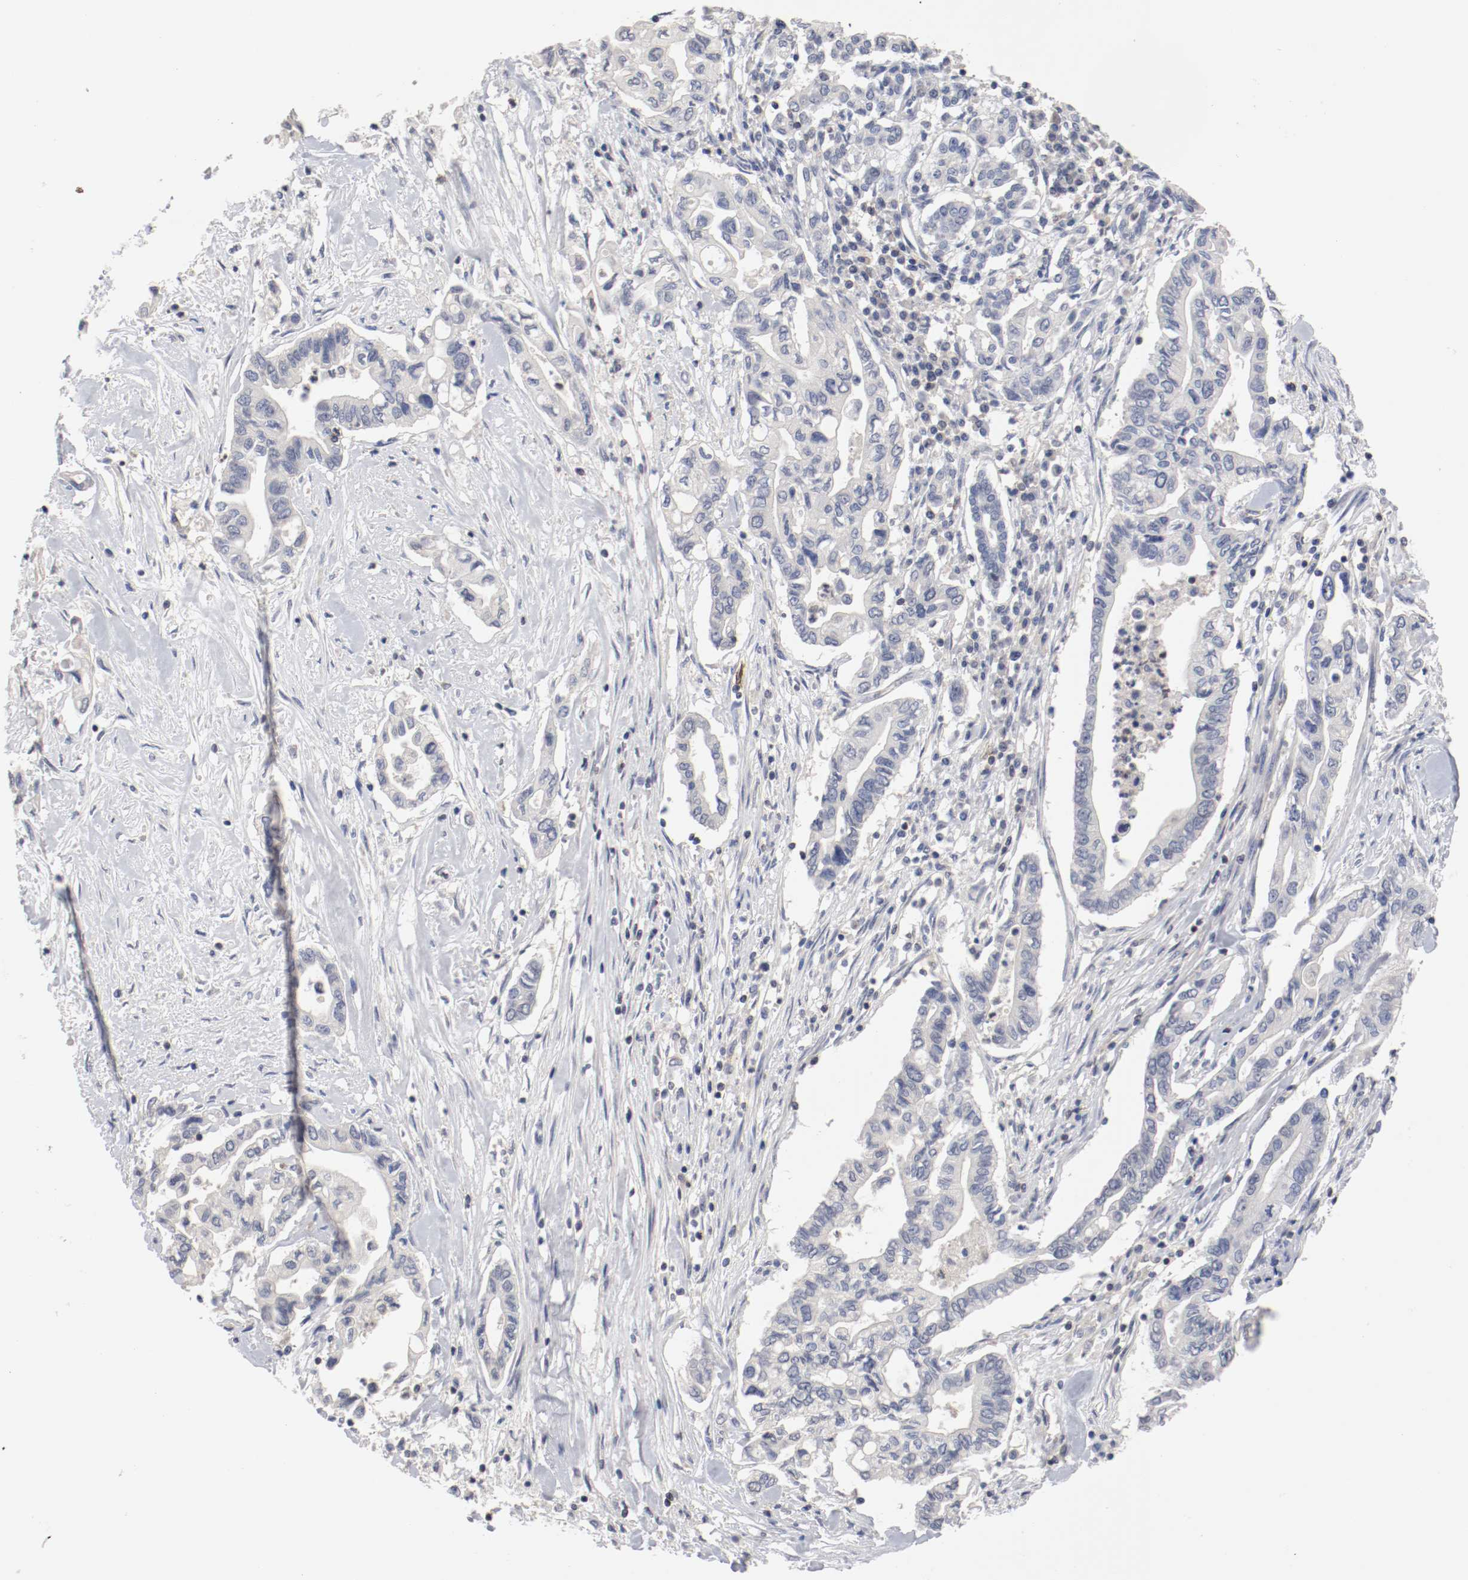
{"staining": {"intensity": "negative", "quantity": "none", "location": "none"}, "tissue": "pancreatic cancer", "cell_type": "Tumor cells", "image_type": "cancer", "snomed": [{"axis": "morphology", "description": "Adenocarcinoma, NOS"}, {"axis": "topography", "description": "Pancreas"}], "caption": "IHC of human adenocarcinoma (pancreatic) exhibits no staining in tumor cells.", "gene": "CBL", "patient": {"sex": "female", "age": 57}}